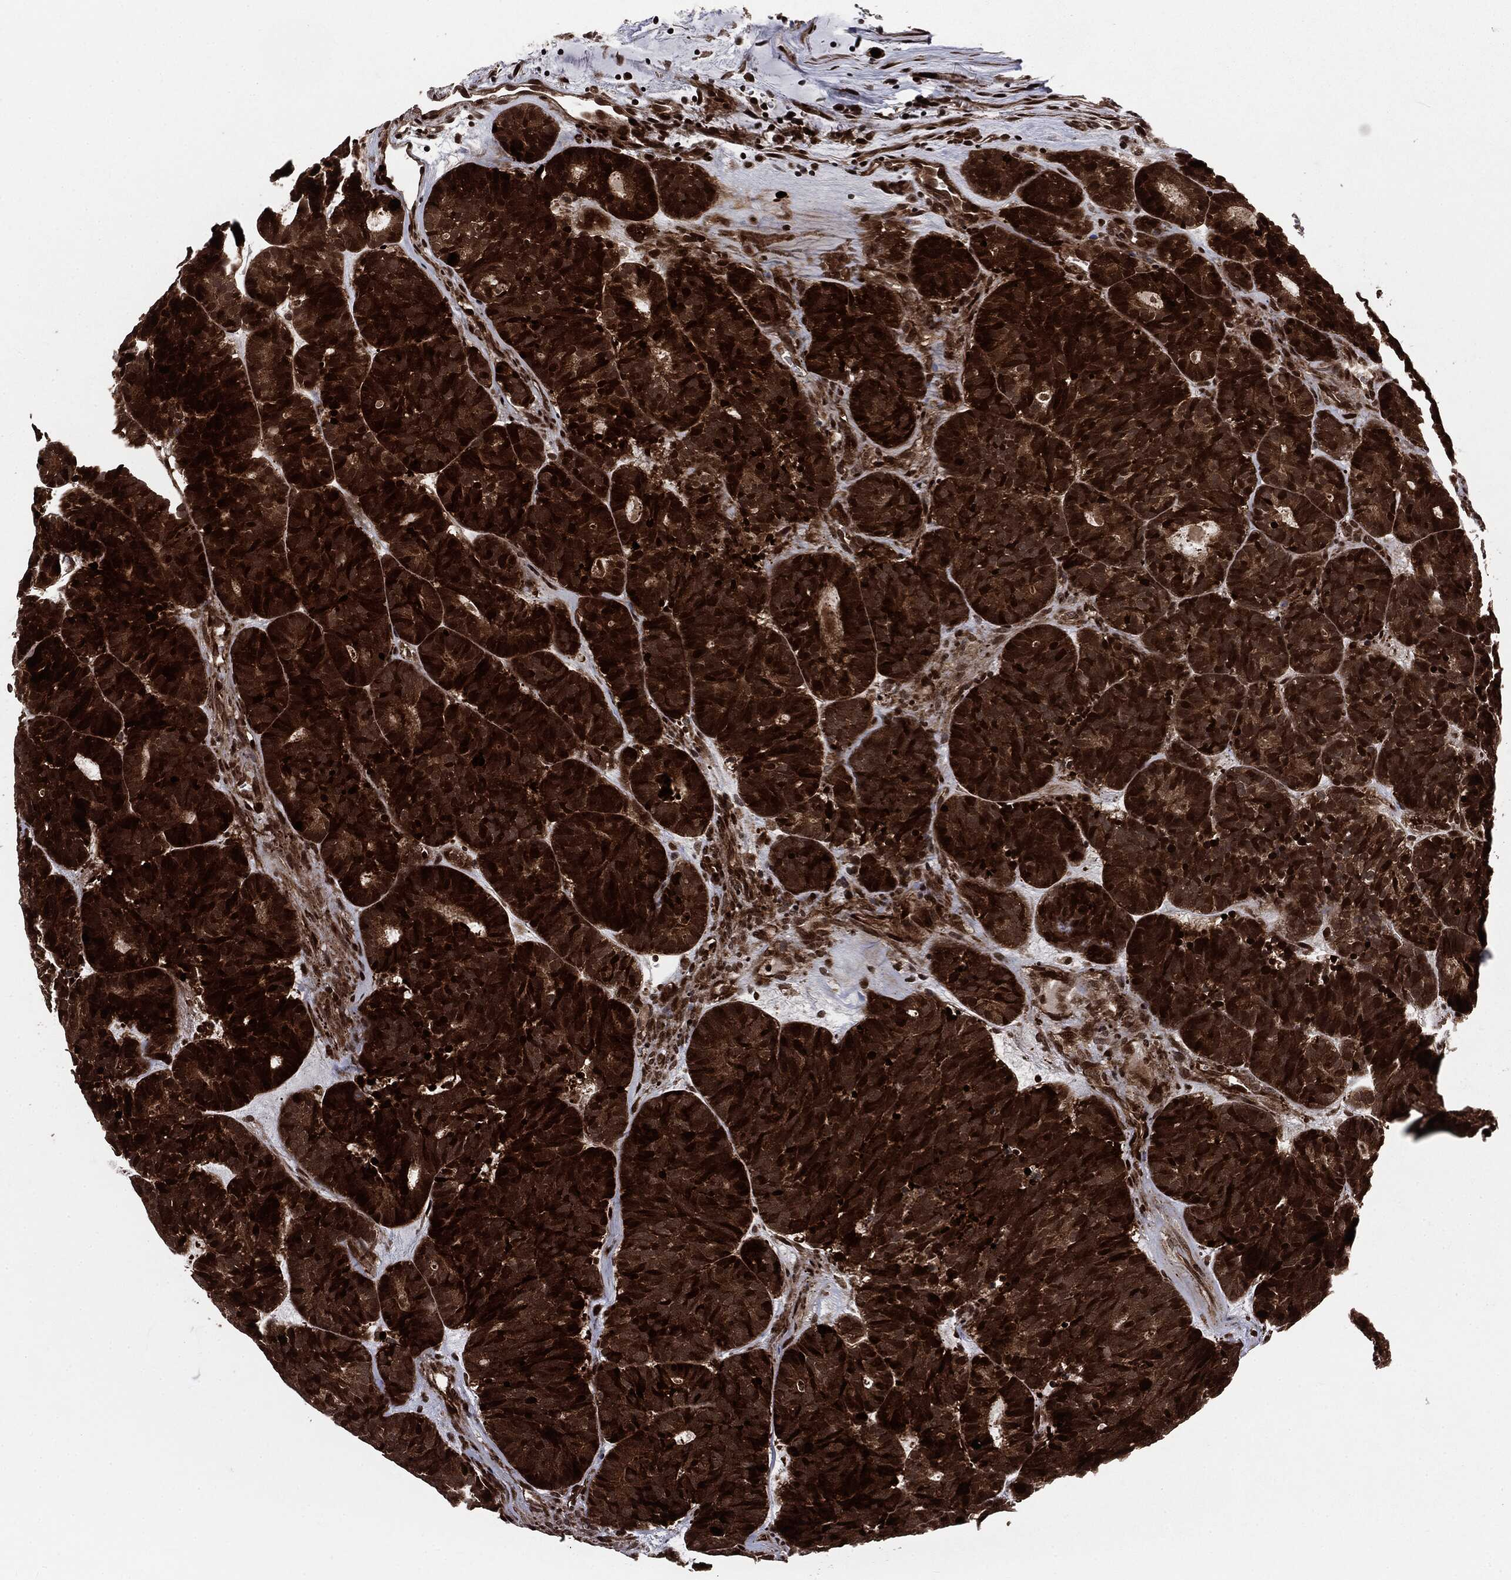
{"staining": {"intensity": "strong", "quantity": ">75%", "location": "cytoplasmic/membranous,nuclear"}, "tissue": "head and neck cancer", "cell_type": "Tumor cells", "image_type": "cancer", "snomed": [{"axis": "morphology", "description": "Adenocarcinoma, NOS"}, {"axis": "topography", "description": "Head-Neck"}], "caption": "This histopathology image displays immunohistochemistry (IHC) staining of human adenocarcinoma (head and neck), with high strong cytoplasmic/membranous and nuclear staining in approximately >75% of tumor cells.", "gene": "SMAD4", "patient": {"sex": "female", "age": 81}}